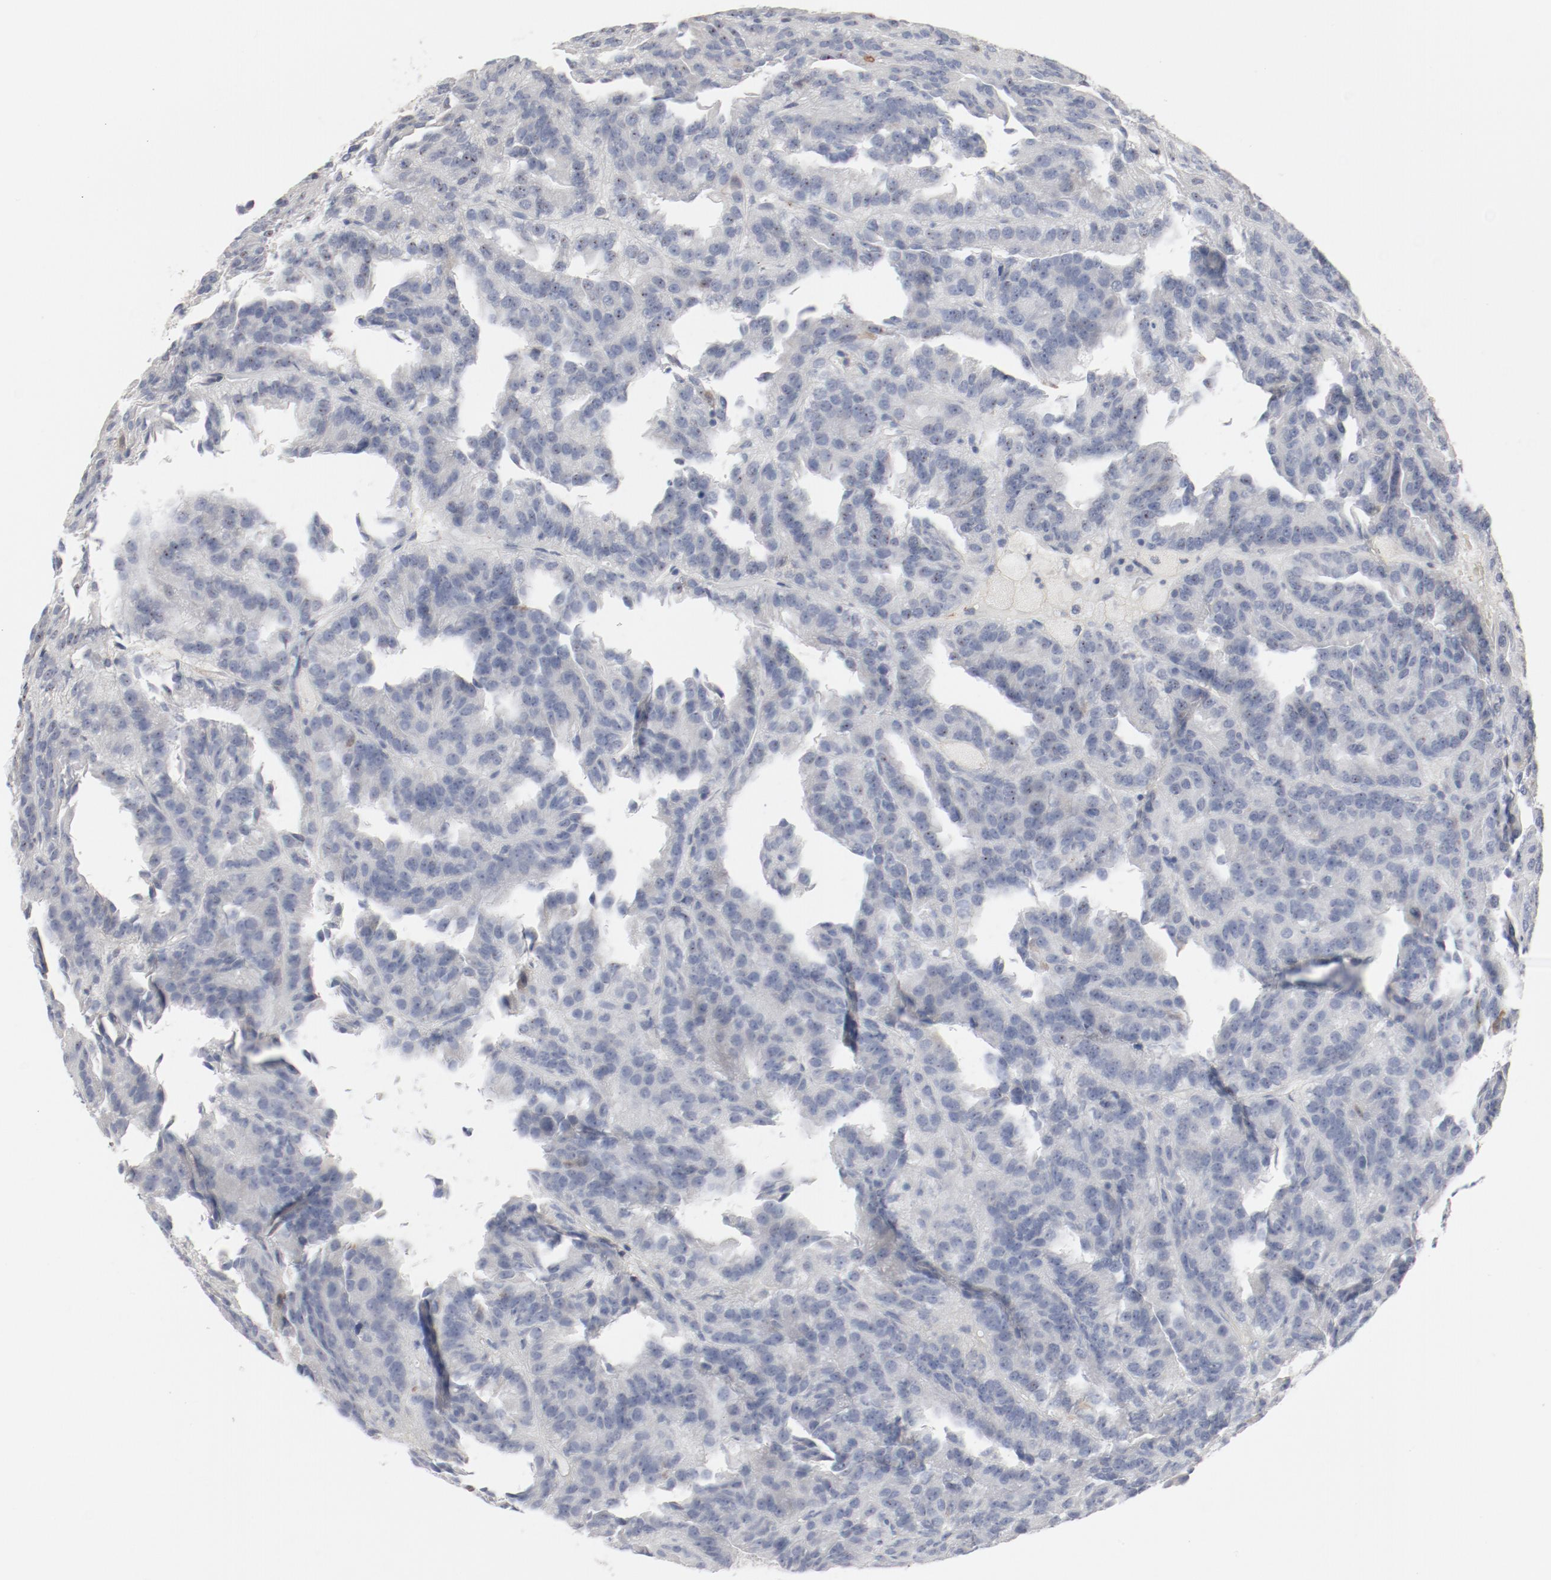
{"staining": {"intensity": "negative", "quantity": "none", "location": "none"}, "tissue": "renal cancer", "cell_type": "Tumor cells", "image_type": "cancer", "snomed": [{"axis": "morphology", "description": "Adenocarcinoma, NOS"}, {"axis": "topography", "description": "Kidney"}], "caption": "Tumor cells show no significant positivity in renal cancer.", "gene": "CDK1", "patient": {"sex": "male", "age": 46}}